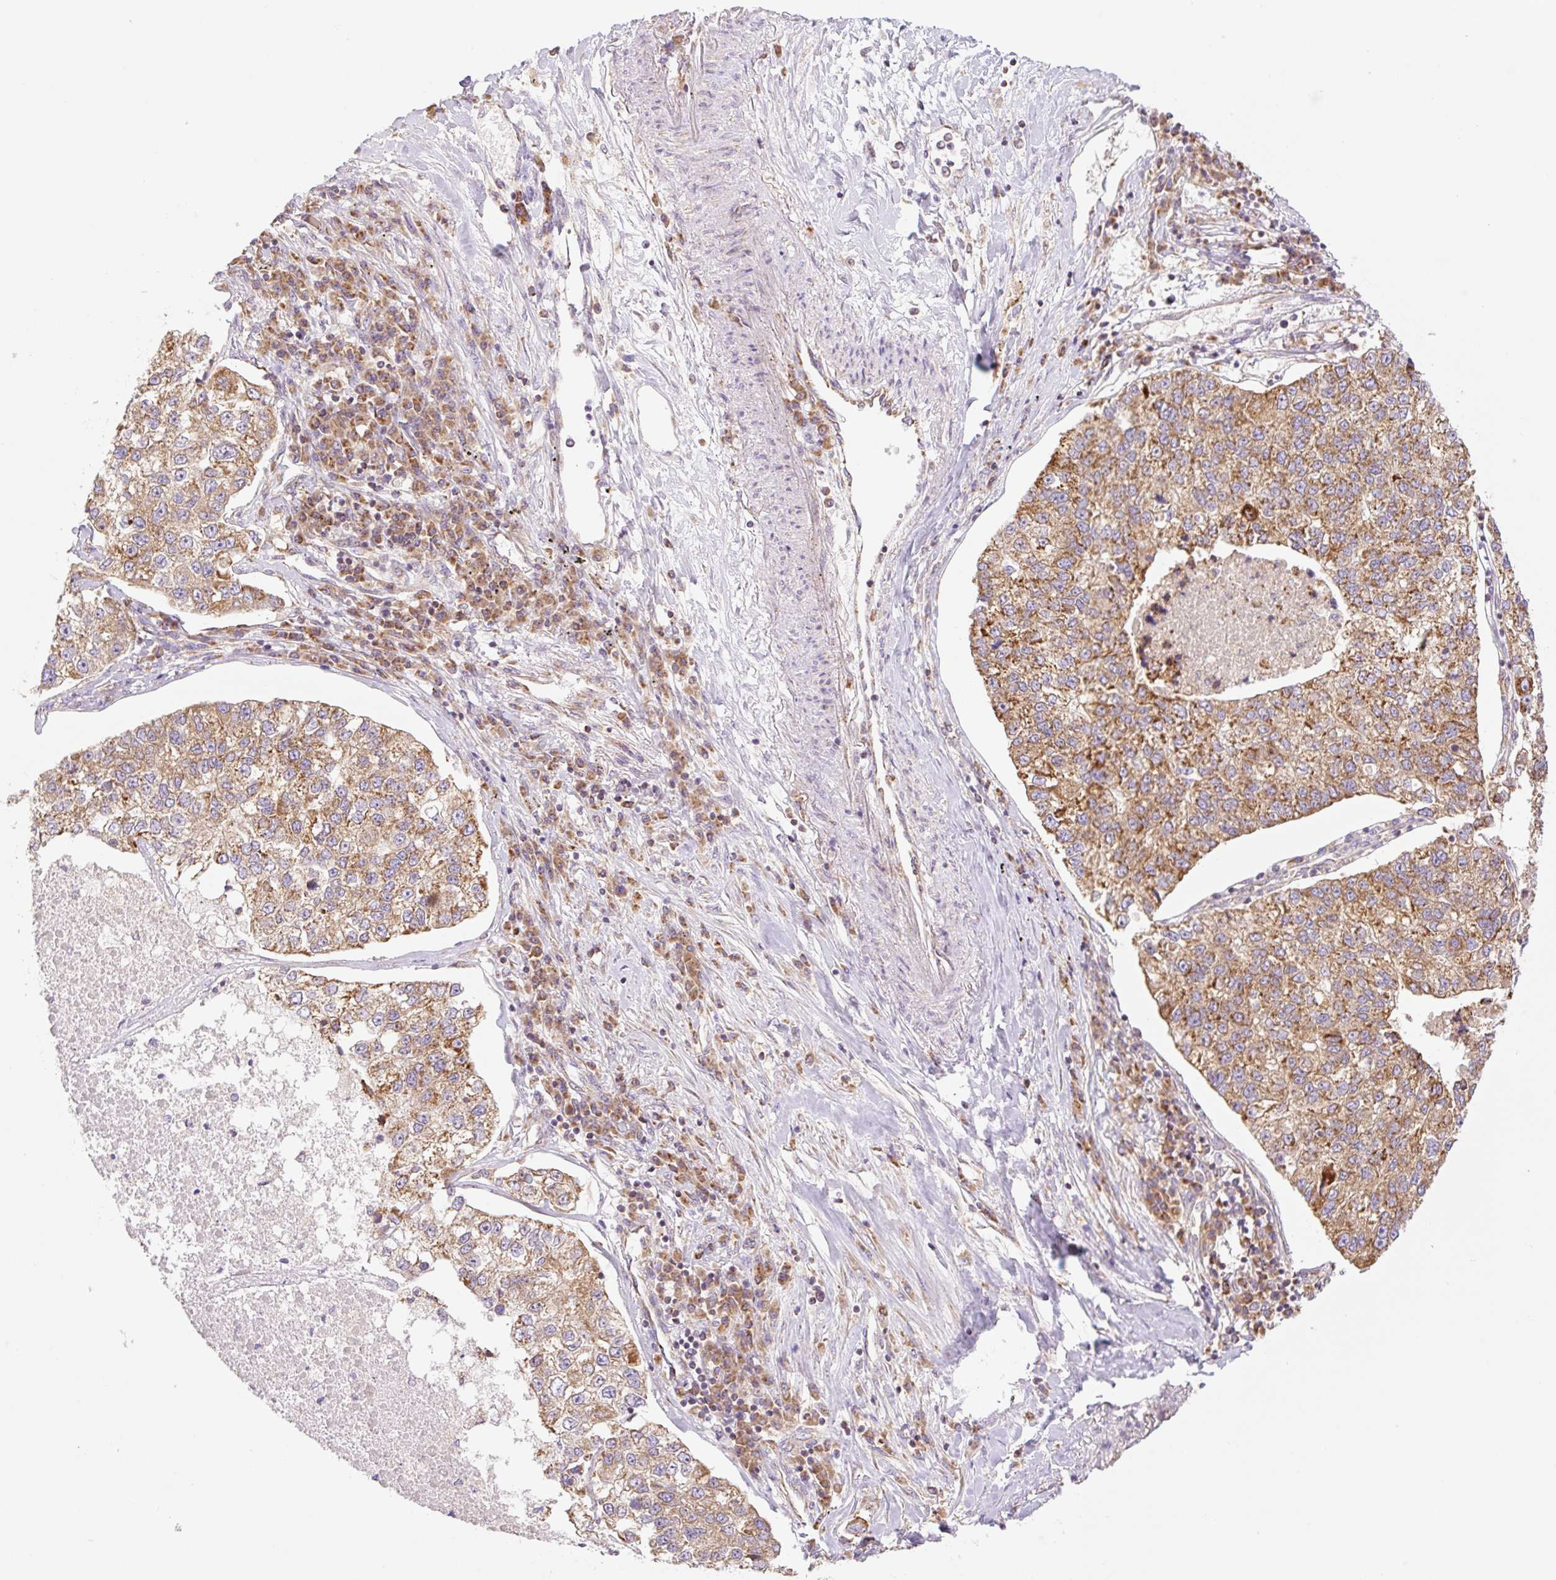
{"staining": {"intensity": "moderate", "quantity": ">75%", "location": "cytoplasmic/membranous"}, "tissue": "lung cancer", "cell_type": "Tumor cells", "image_type": "cancer", "snomed": [{"axis": "morphology", "description": "Adenocarcinoma, NOS"}, {"axis": "topography", "description": "Lung"}], "caption": "Protein staining of lung adenocarcinoma tissue exhibits moderate cytoplasmic/membranous staining in about >75% of tumor cells.", "gene": "GOSR2", "patient": {"sex": "male", "age": 49}}